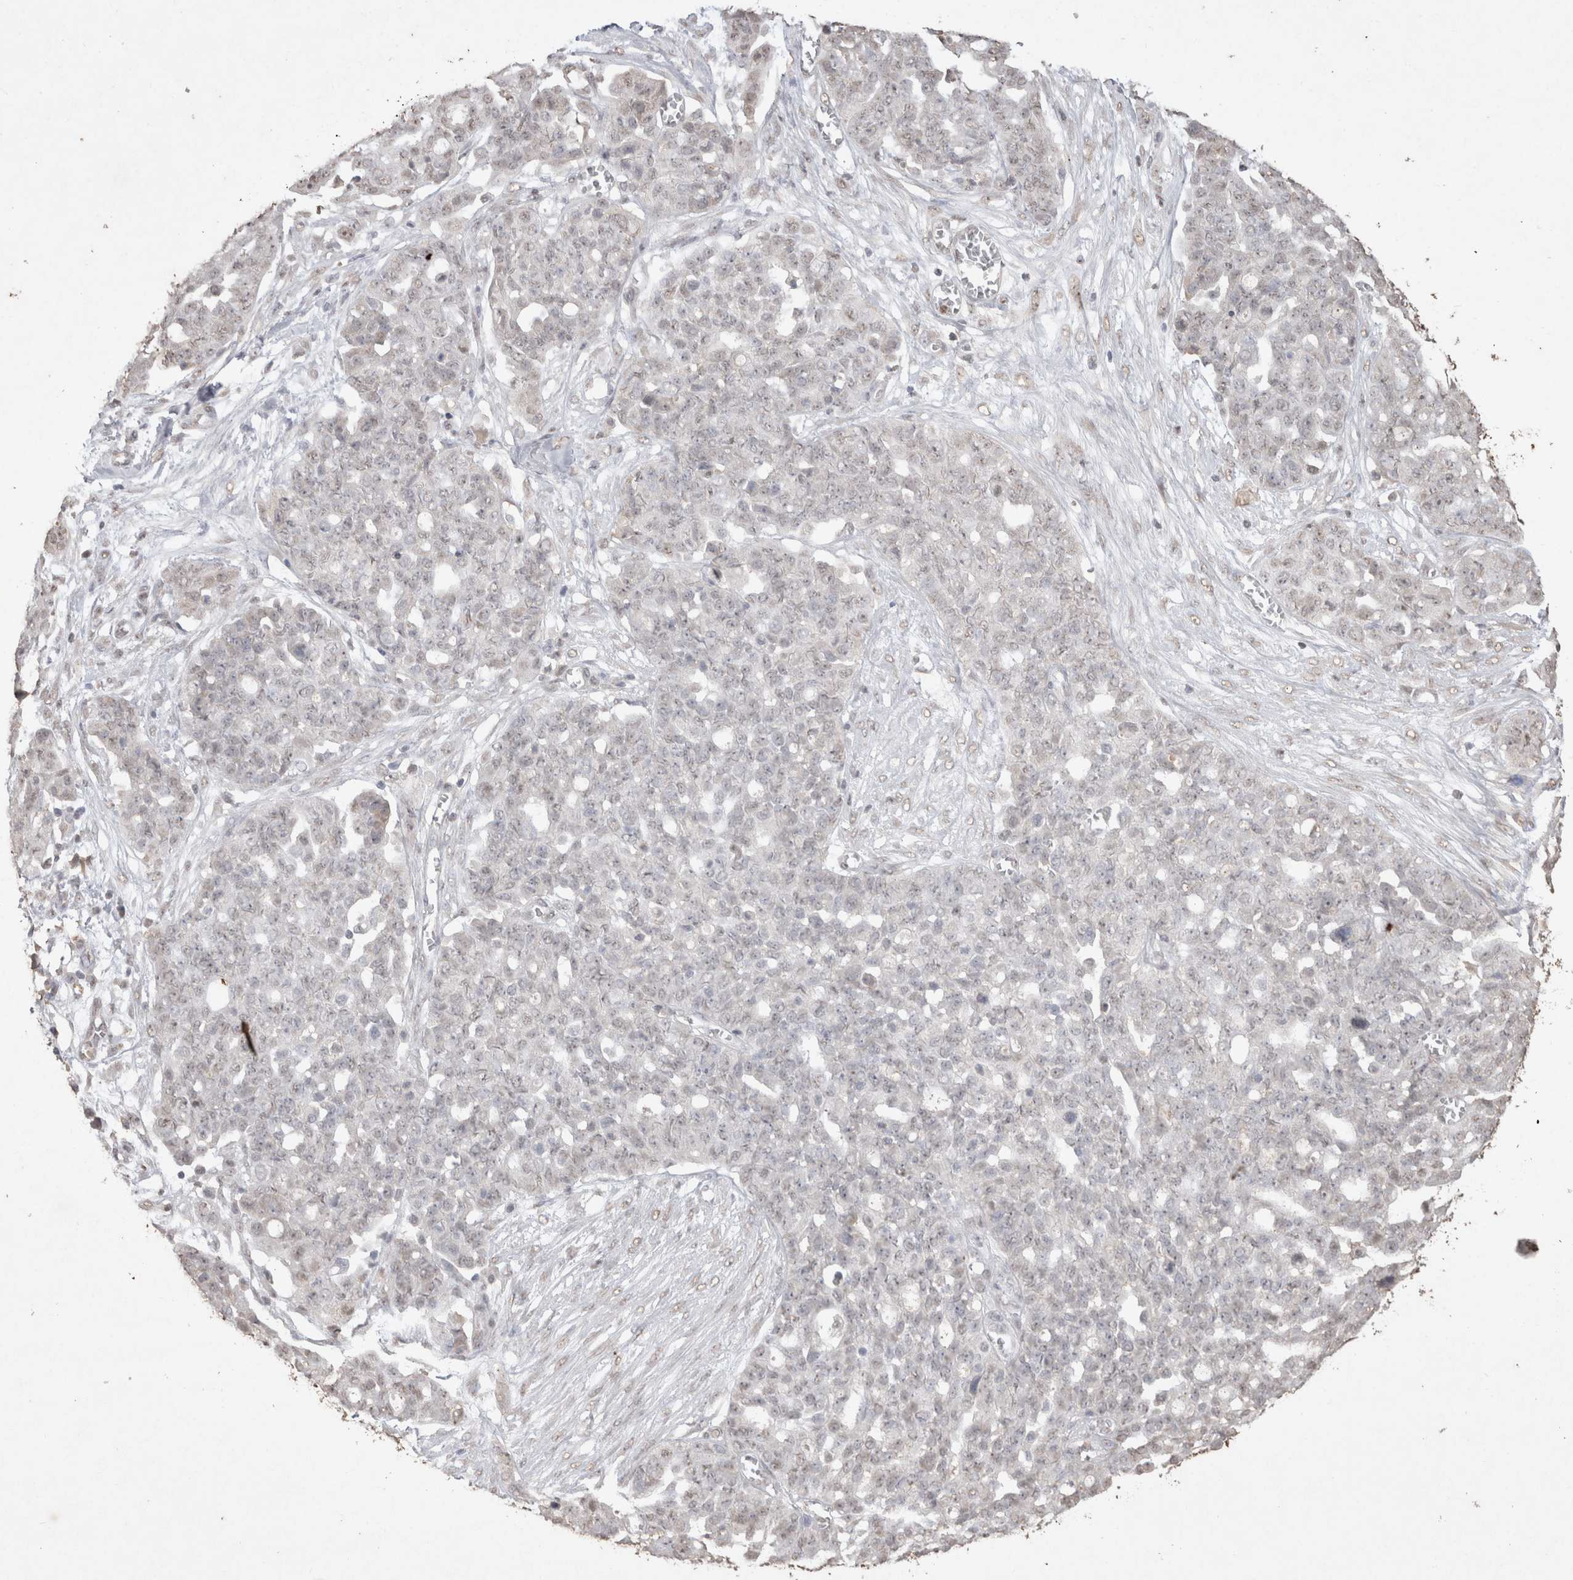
{"staining": {"intensity": "negative", "quantity": "none", "location": "none"}, "tissue": "ovarian cancer", "cell_type": "Tumor cells", "image_type": "cancer", "snomed": [{"axis": "morphology", "description": "Cystadenocarcinoma, serous, NOS"}, {"axis": "topography", "description": "Soft tissue"}, {"axis": "topography", "description": "Ovary"}], "caption": "IHC micrograph of human serous cystadenocarcinoma (ovarian) stained for a protein (brown), which reveals no positivity in tumor cells. Nuclei are stained in blue.", "gene": "MLX", "patient": {"sex": "female", "age": 57}}